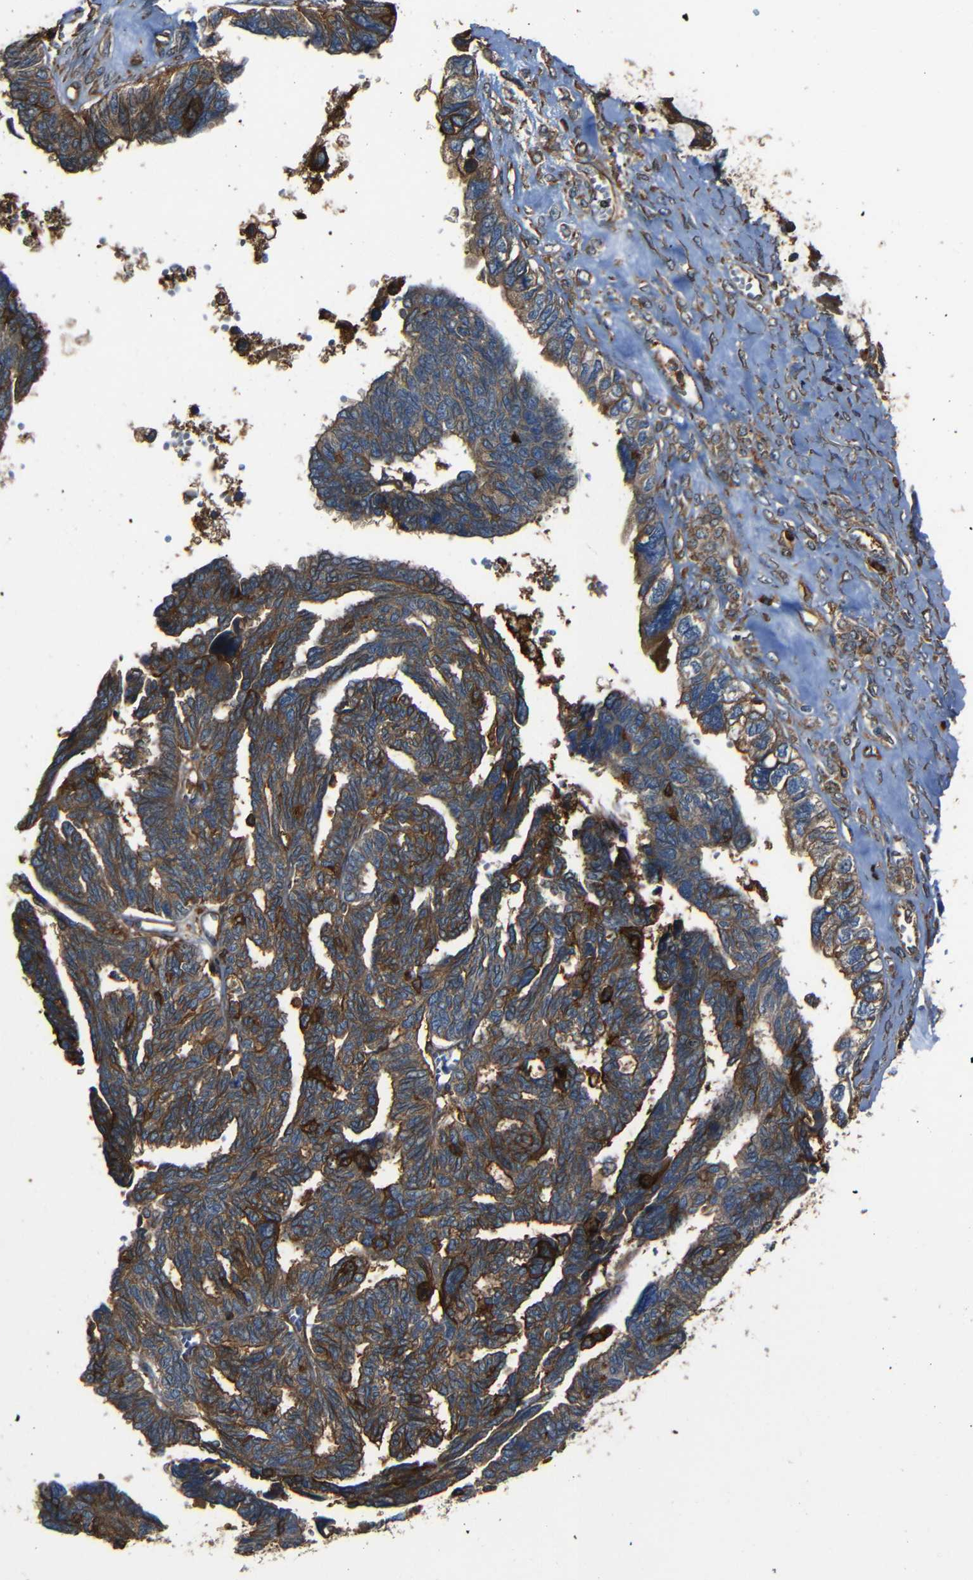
{"staining": {"intensity": "strong", "quantity": ">75%", "location": "cytoplasmic/membranous"}, "tissue": "ovarian cancer", "cell_type": "Tumor cells", "image_type": "cancer", "snomed": [{"axis": "morphology", "description": "Cystadenocarcinoma, serous, NOS"}, {"axis": "topography", "description": "Ovary"}], "caption": "A high amount of strong cytoplasmic/membranous expression is appreciated in approximately >75% of tumor cells in ovarian cancer tissue.", "gene": "ADGRE5", "patient": {"sex": "female", "age": 79}}